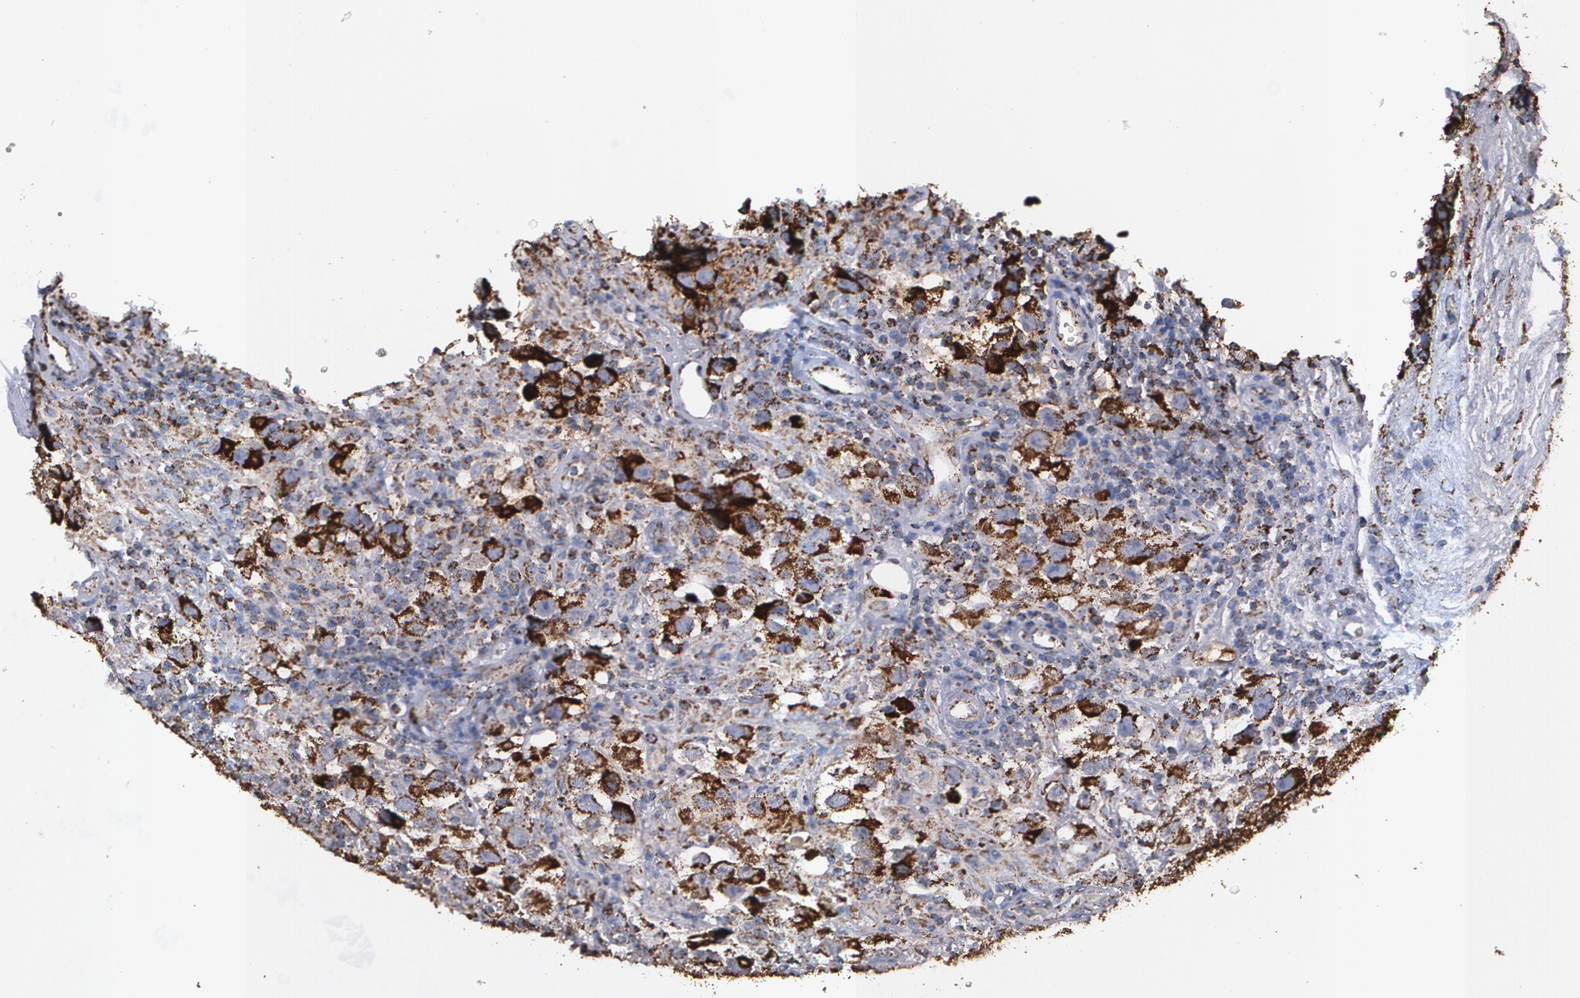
{"staining": {"intensity": "strong", "quantity": "25%-75%", "location": "cytoplasmic/membranous"}, "tissue": "testis cancer", "cell_type": "Tumor cells", "image_type": "cancer", "snomed": [{"axis": "morphology", "description": "Carcinoma, Embryonal, NOS"}, {"axis": "topography", "description": "Testis"}], "caption": "There is high levels of strong cytoplasmic/membranous staining in tumor cells of embryonal carcinoma (testis), as demonstrated by immunohistochemical staining (brown color).", "gene": "HSPD1", "patient": {"sex": "male", "age": 21}}